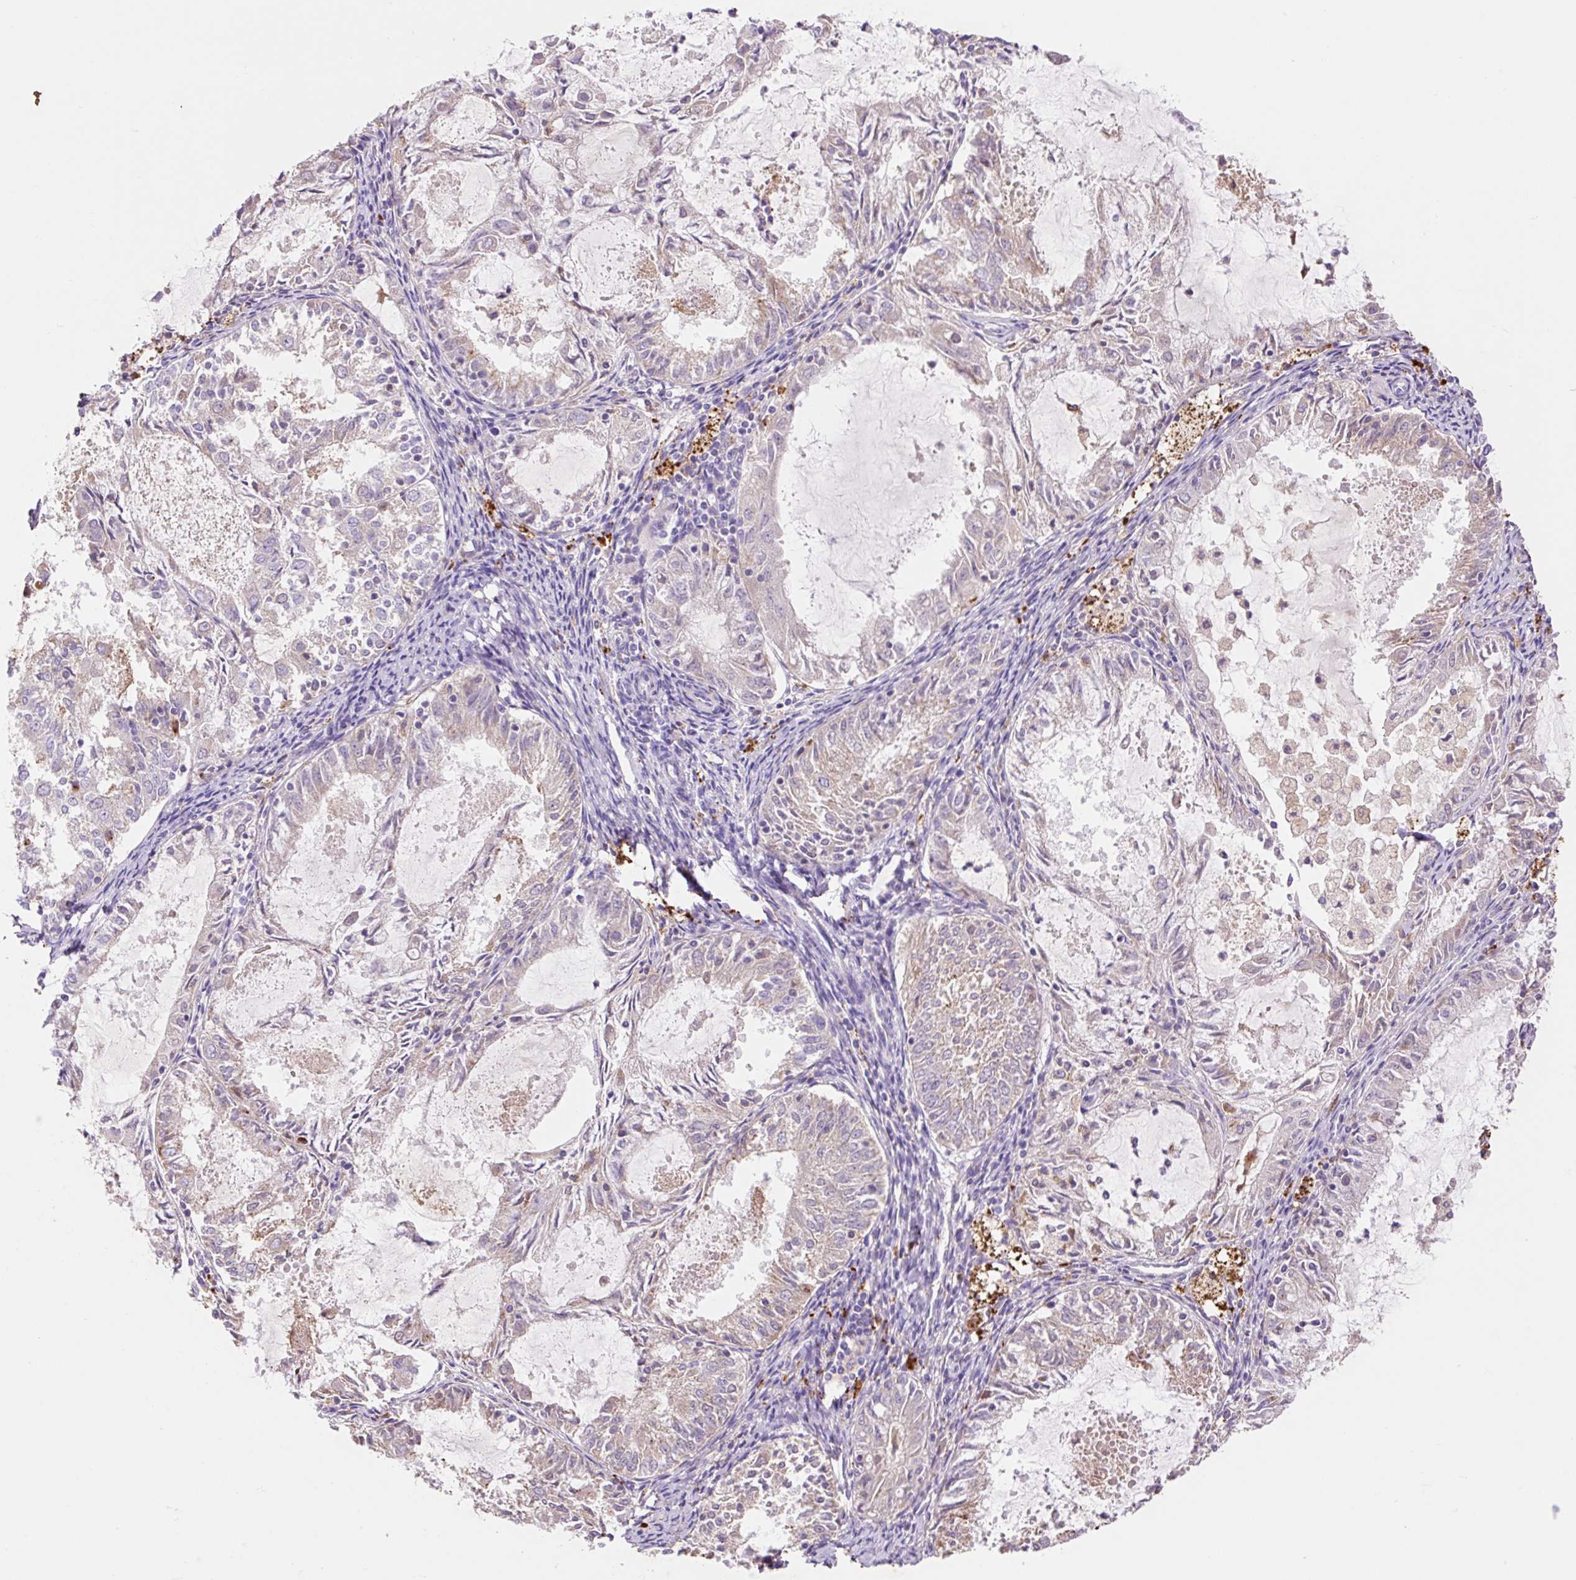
{"staining": {"intensity": "negative", "quantity": "none", "location": "none"}, "tissue": "endometrial cancer", "cell_type": "Tumor cells", "image_type": "cancer", "snomed": [{"axis": "morphology", "description": "Adenocarcinoma, NOS"}, {"axis": "topography", "description": "Endometrium"}], "caption": "Immunohistochemical staining of human endometrial adenocarcinoma demonstrates no significant expression in tumor cells.", "gene": "HEXA", "patient": {"sex": "female", "age": 57}}